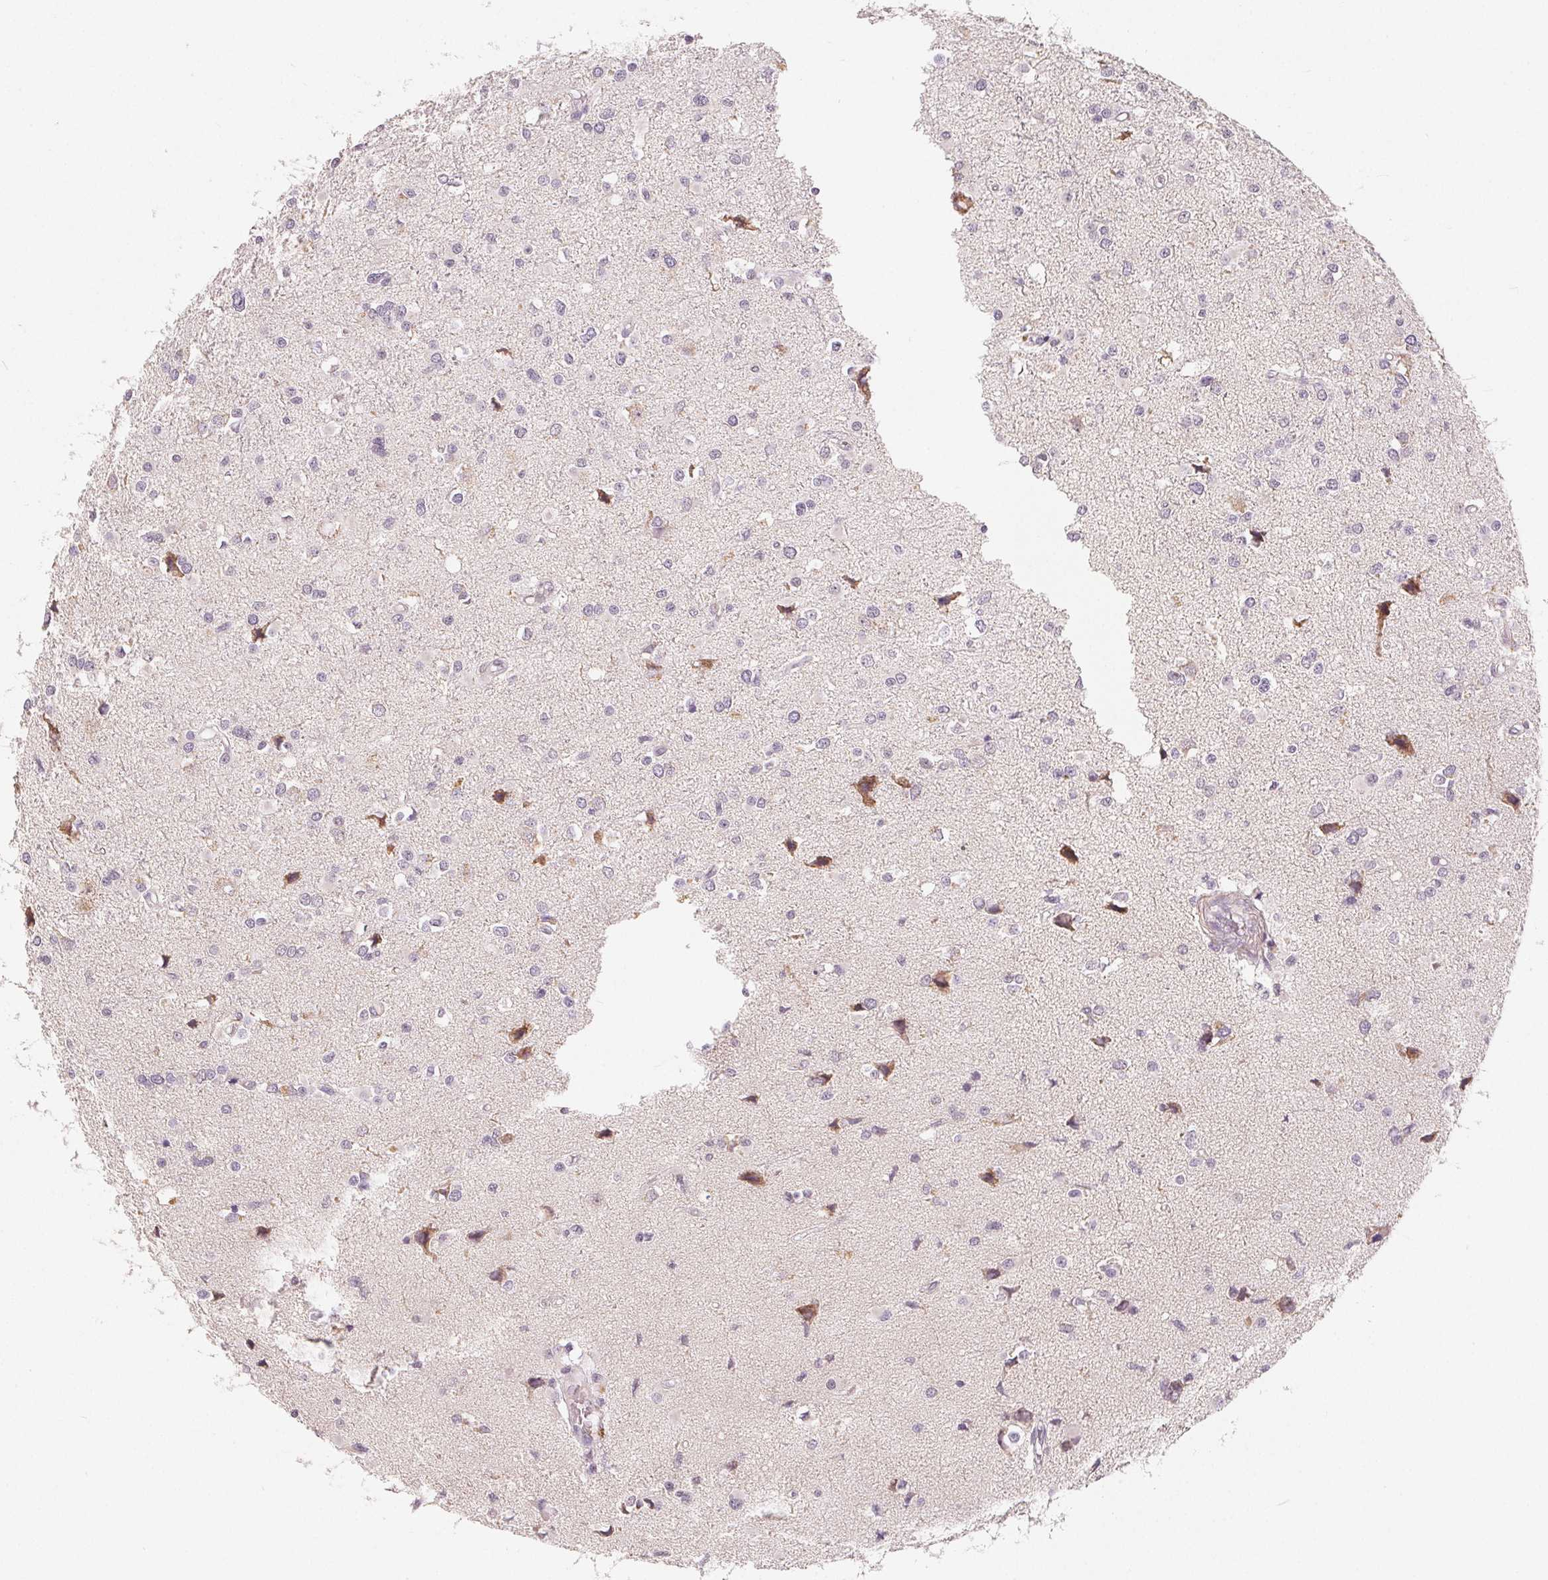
{"staining": {"intensity": "negative", "quantity": "none", "location": "none"}, "tissue": "glioma", "cell_type": "Tumor cells", "image_type": "cancer", "snomed": [{"axis": "morphology", "description": "Glioma, malignant, High grade"}, {"axis": "topography", "description": "Brain"}], "caption": "The image shows no significant positivity in tumor cells of malignant high-grade glioma.", "gene": "GHITM", "patient": {"sex": "male", "age": 54}}